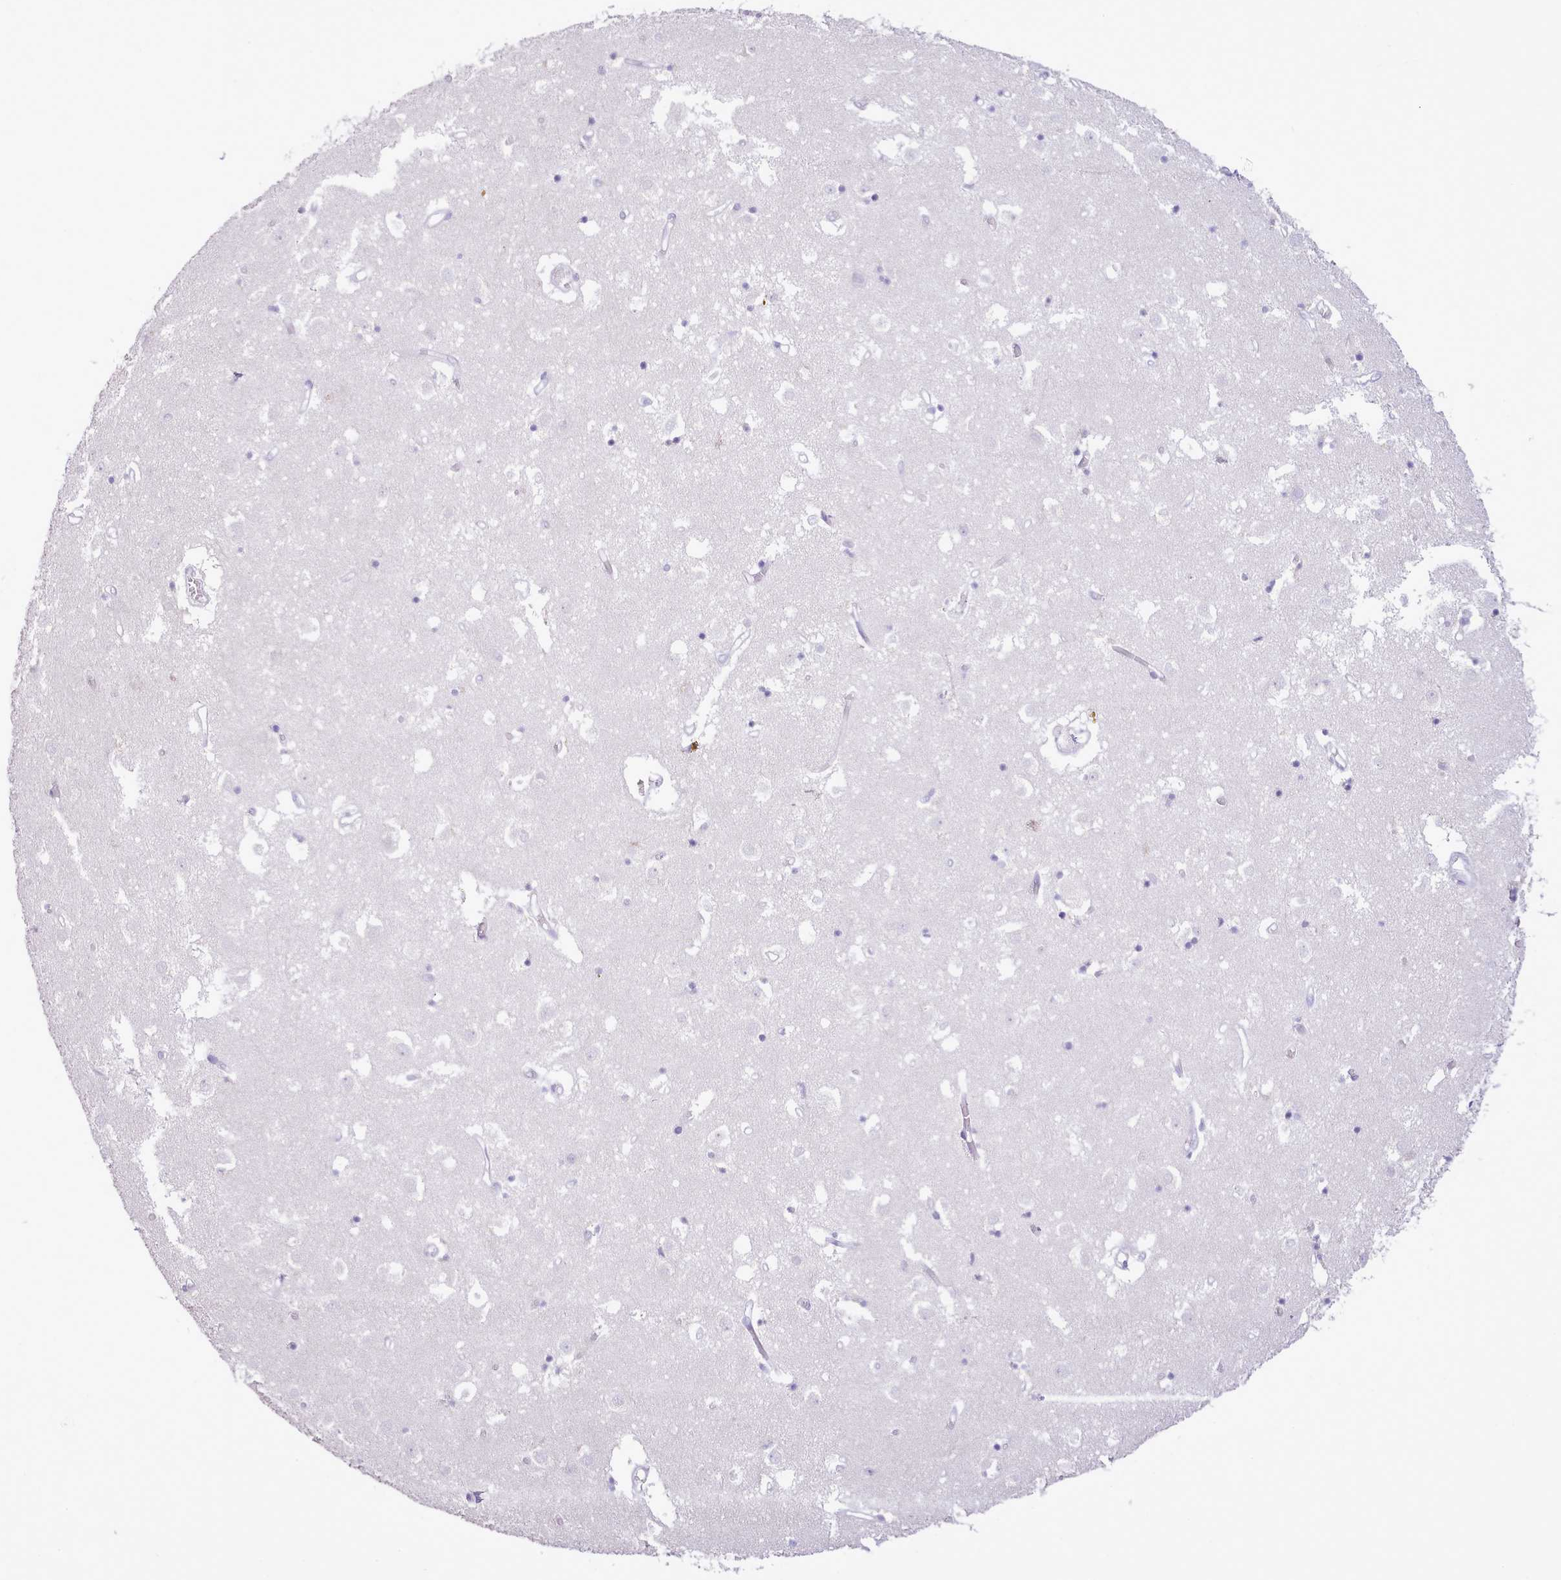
{"staining": {"intensity": "negative", "quantity": "none", "location": "none"}, "tissue": "caudate", "cell_type": "Glial cells", "image_type": "normal", "snomed": [{"axis": "morphology", "description": "Normal tissue, NOS"}, {"axis": "topography", "description": "Lateral ventricle wall"}], "caption": "Glial cells are negative for protein expression in normal human caudate.", "gene": "CCL1", "patient": {"sex": "male", "age": 70}}